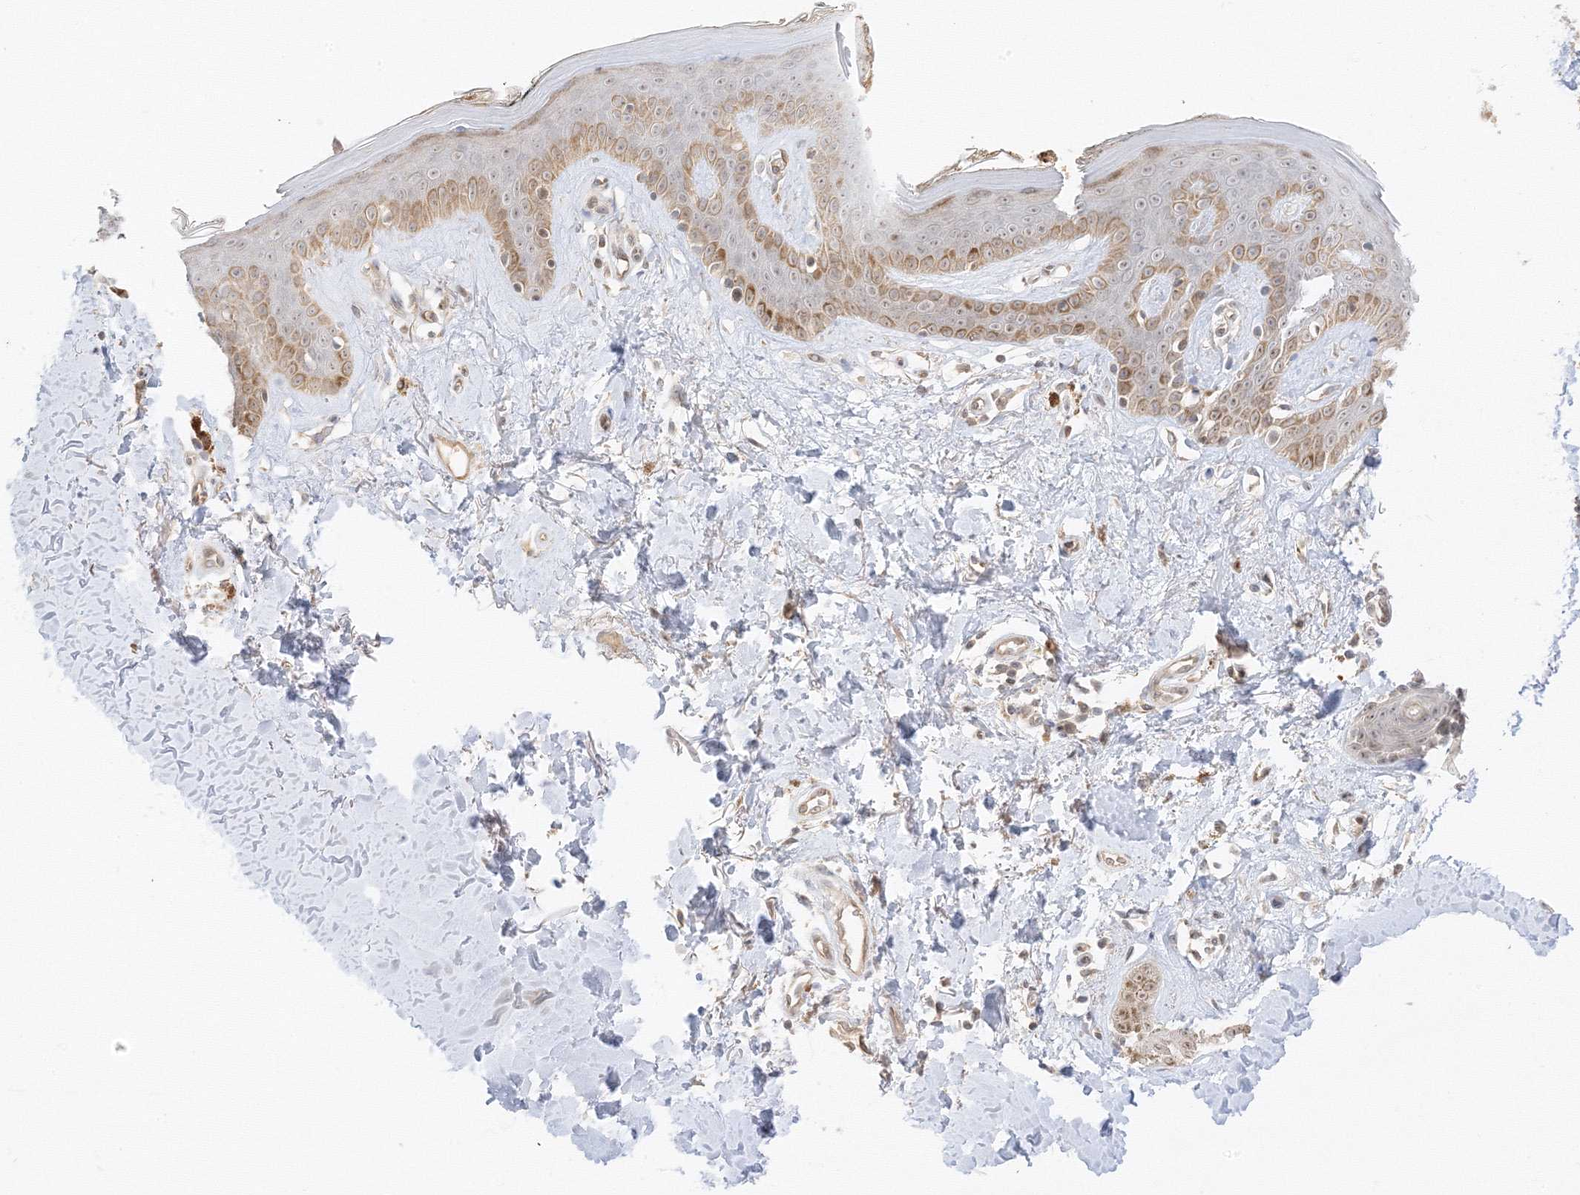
{"staining": {"intensity": "moderate", "quantity": "25%-75%", "location": "cytoplasmic/membranous,nuclear"}, "tissue": "skin", "cell_type": "Fibroblasts", "image_type": "normal", "snomed": [{"axis": "morphology", "description": "Normal tissue, NOS"}, {"axis": "topography", "description": "Skin"}], "caption": "The photomicrograph shows immunohistochemical staining of benign skin. There is moderate cytoplasmic/membranous,nuclear positivity is appreciated in about 25%-75% of fibroblasts.", "gene": "ETAA1", "patient": {"sex": "female", "age": 64}}